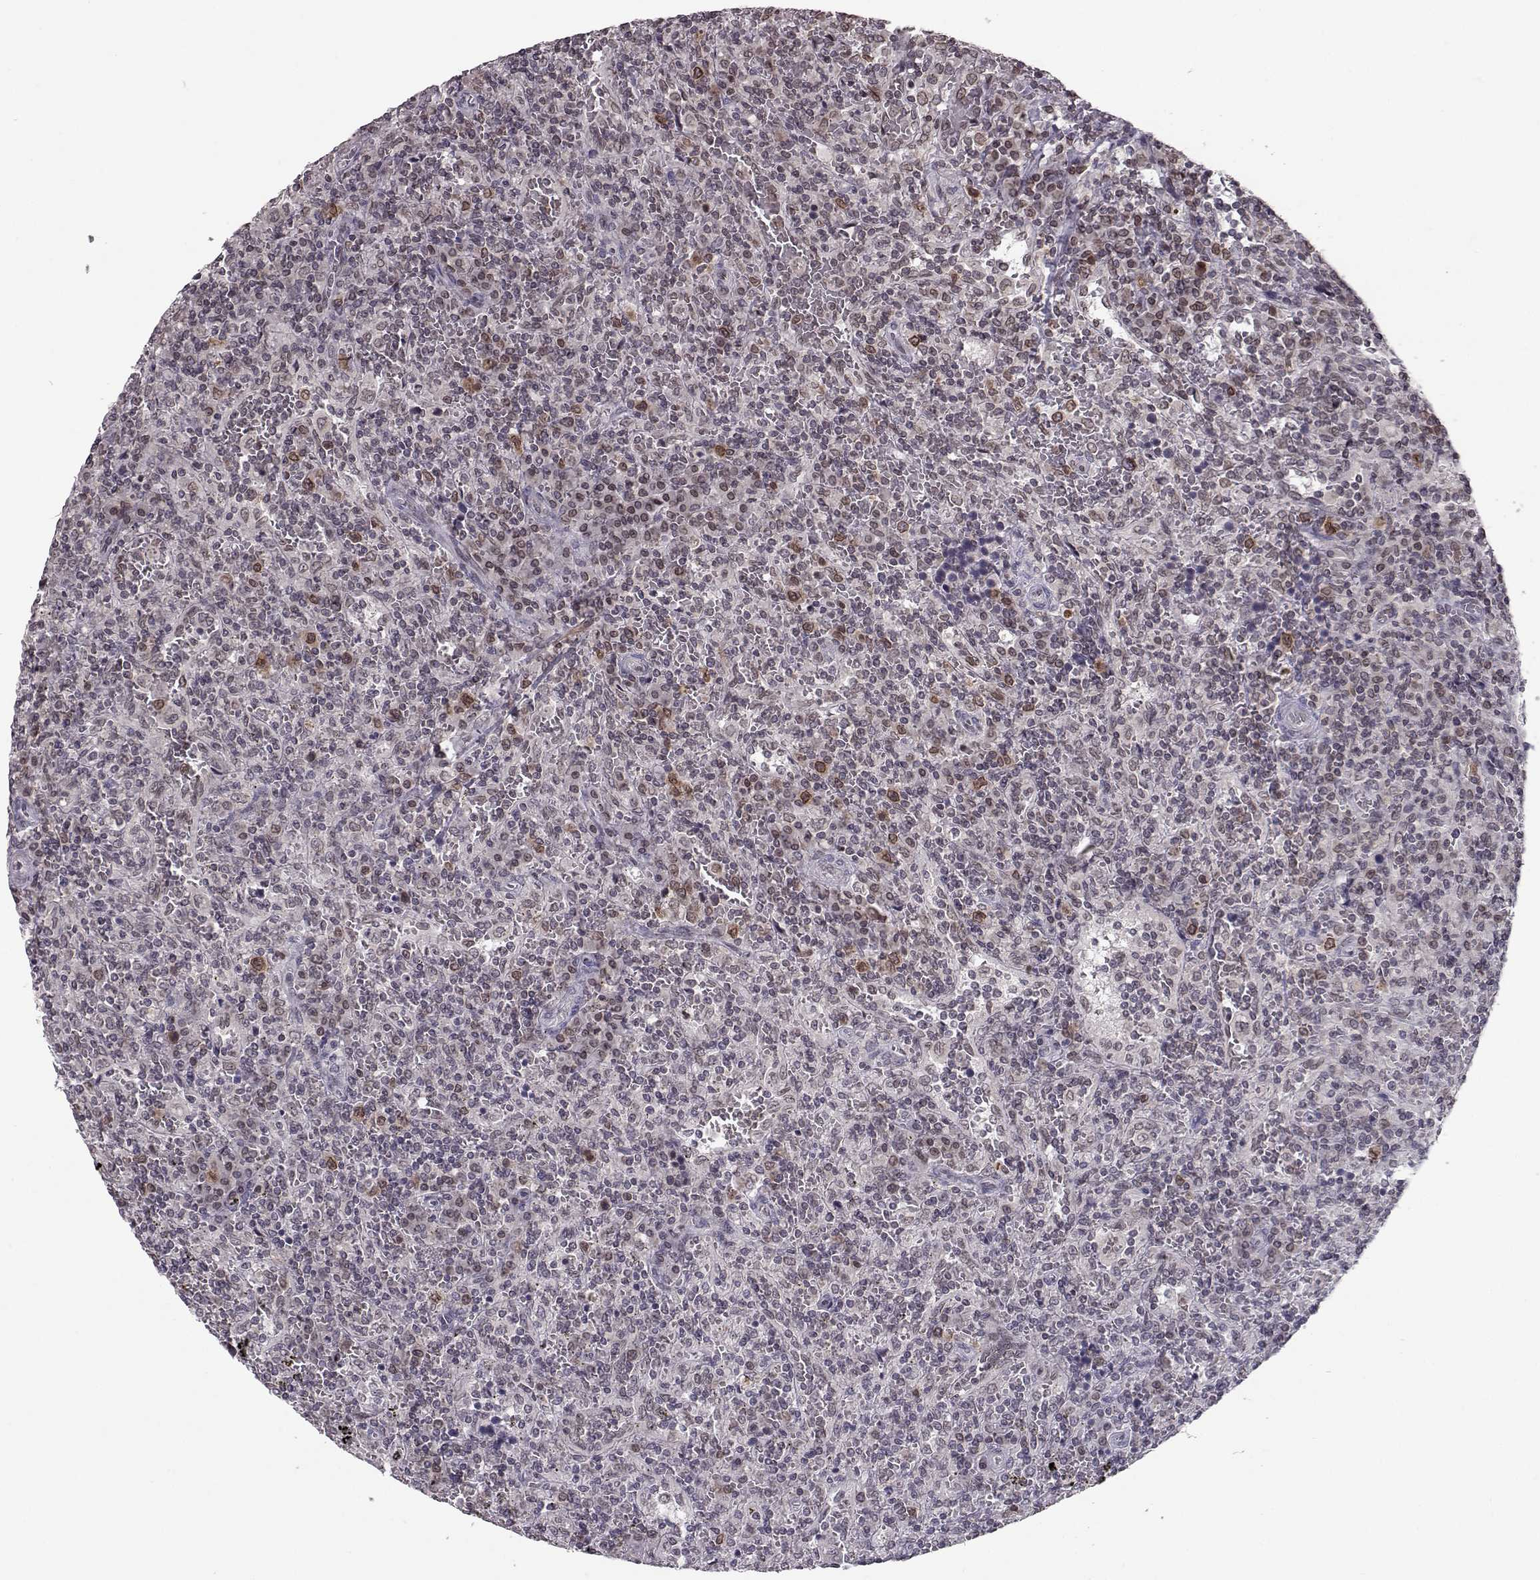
{"staining": {"intensity": "negative", "quantity": "none", "location": "none"}, "tissue": "lymphoma", "cell_type": "Tumor cells", "image_type": "cancer", "snomed": [{"axis": "morphology", "description": "Malignant lymphoma, non-Hodgkin's type, Low grade"}, {"axis": "topography", "description": "Spleen"}], "caption": "Tumor cells are negative for brown protein staining in lymphoma. Nuclei are stained in blue.", "gene": "NUP37", "patient": {"sex": "male", "age": 62}}